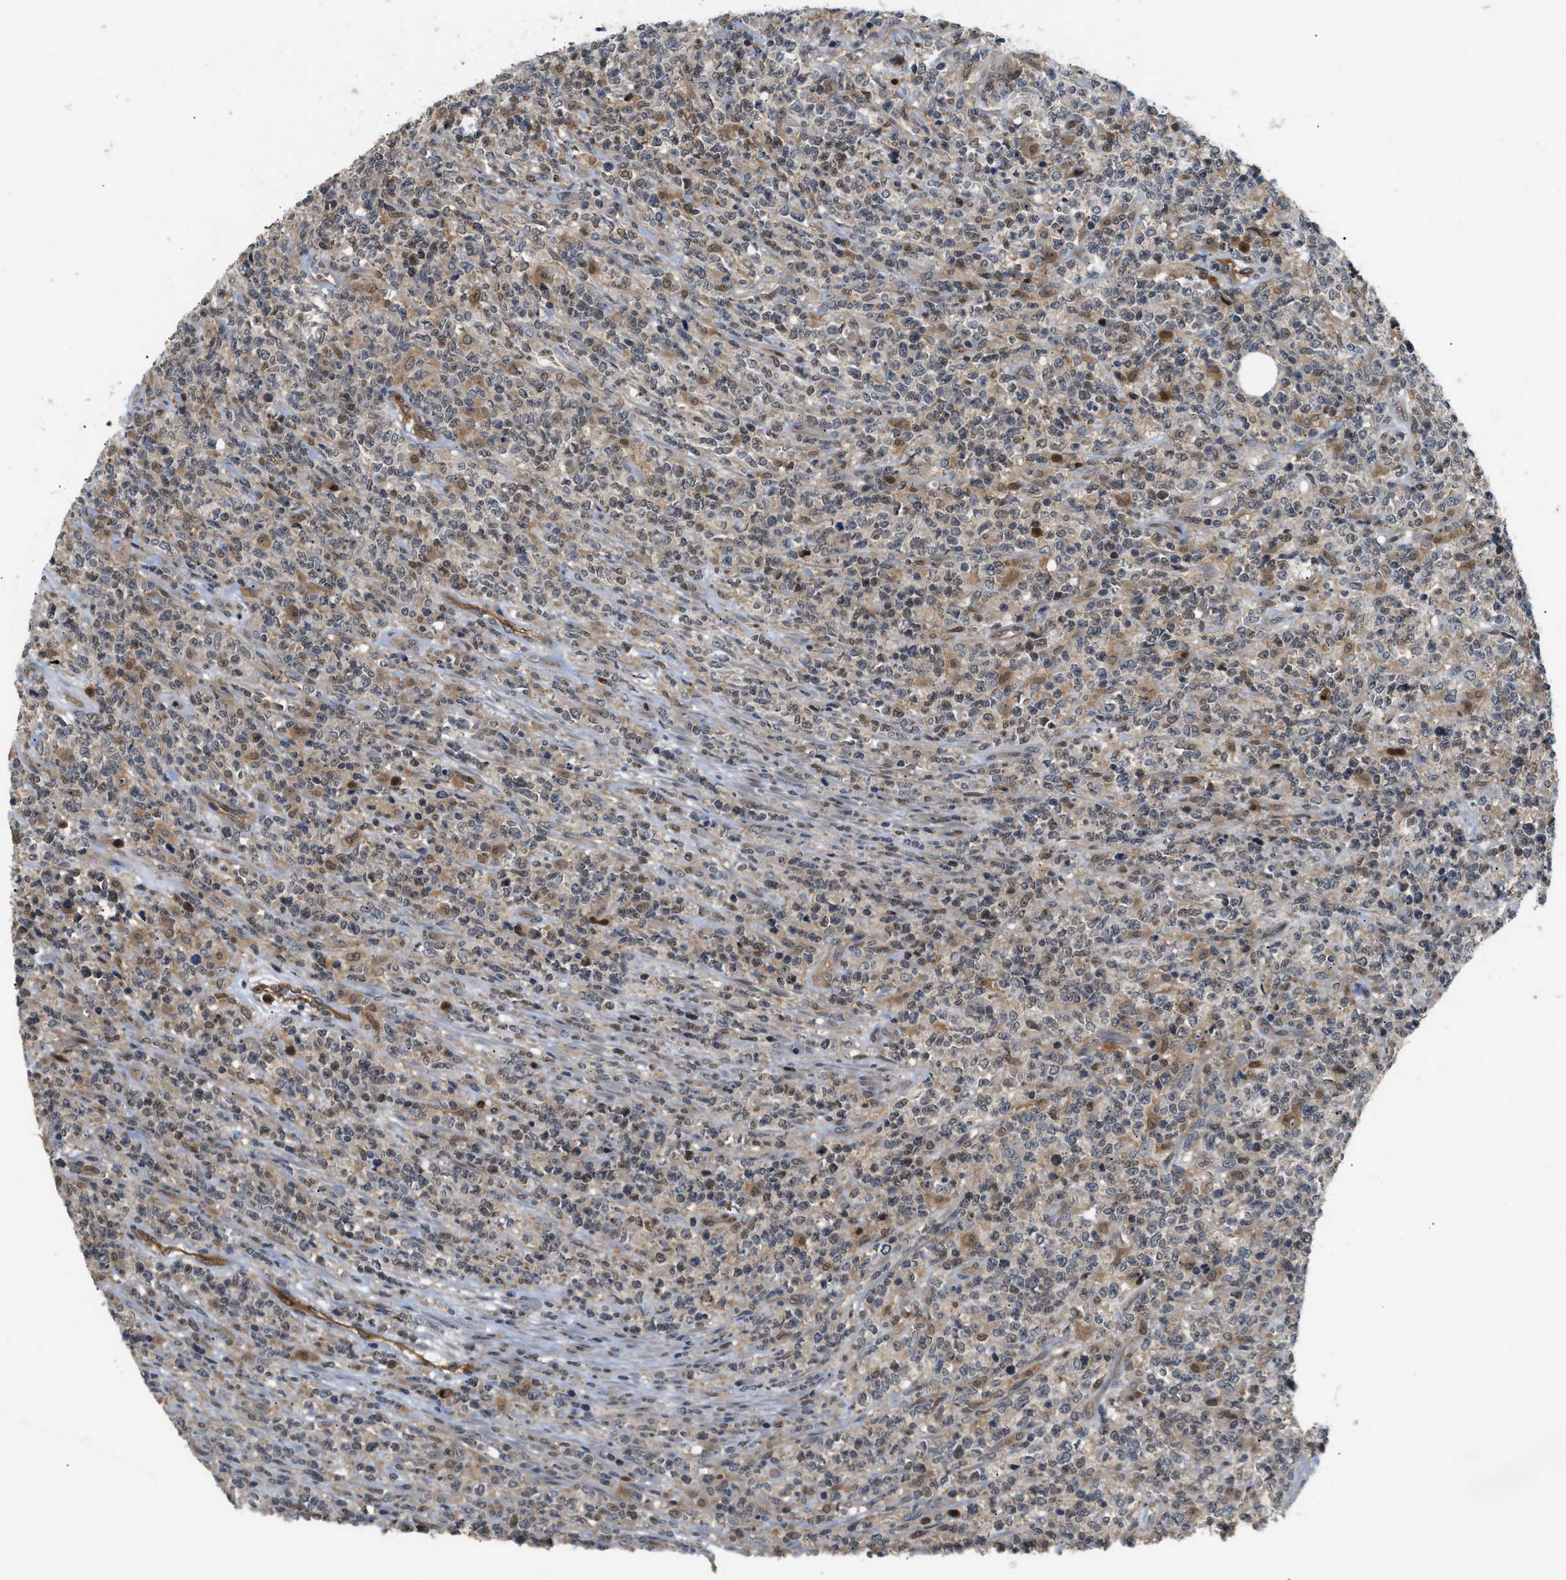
{"staining": {"intensity": "moderate", "quantity": "<25%", "location": "cytoplasmic/membranous,nuclear"}, "tissue": "lymphoma", "cell_type": "Tumor cells", "image_type": "cancer", "snomed": [{"axis": "morphology", "description": "Malignant lymphoma, non-Hodgkin's type, High grade"}, {"axis": "topography", "description": "Soft tissue"}], "caption": "Moderate cytoplasmic/membranous and nuclear staining for a protein is seen in about <25% of tumor cells of lymphoma using immunohistochemistry.", "gene": "TRAK2", "patient": {"sex": "male", "age": 18}}